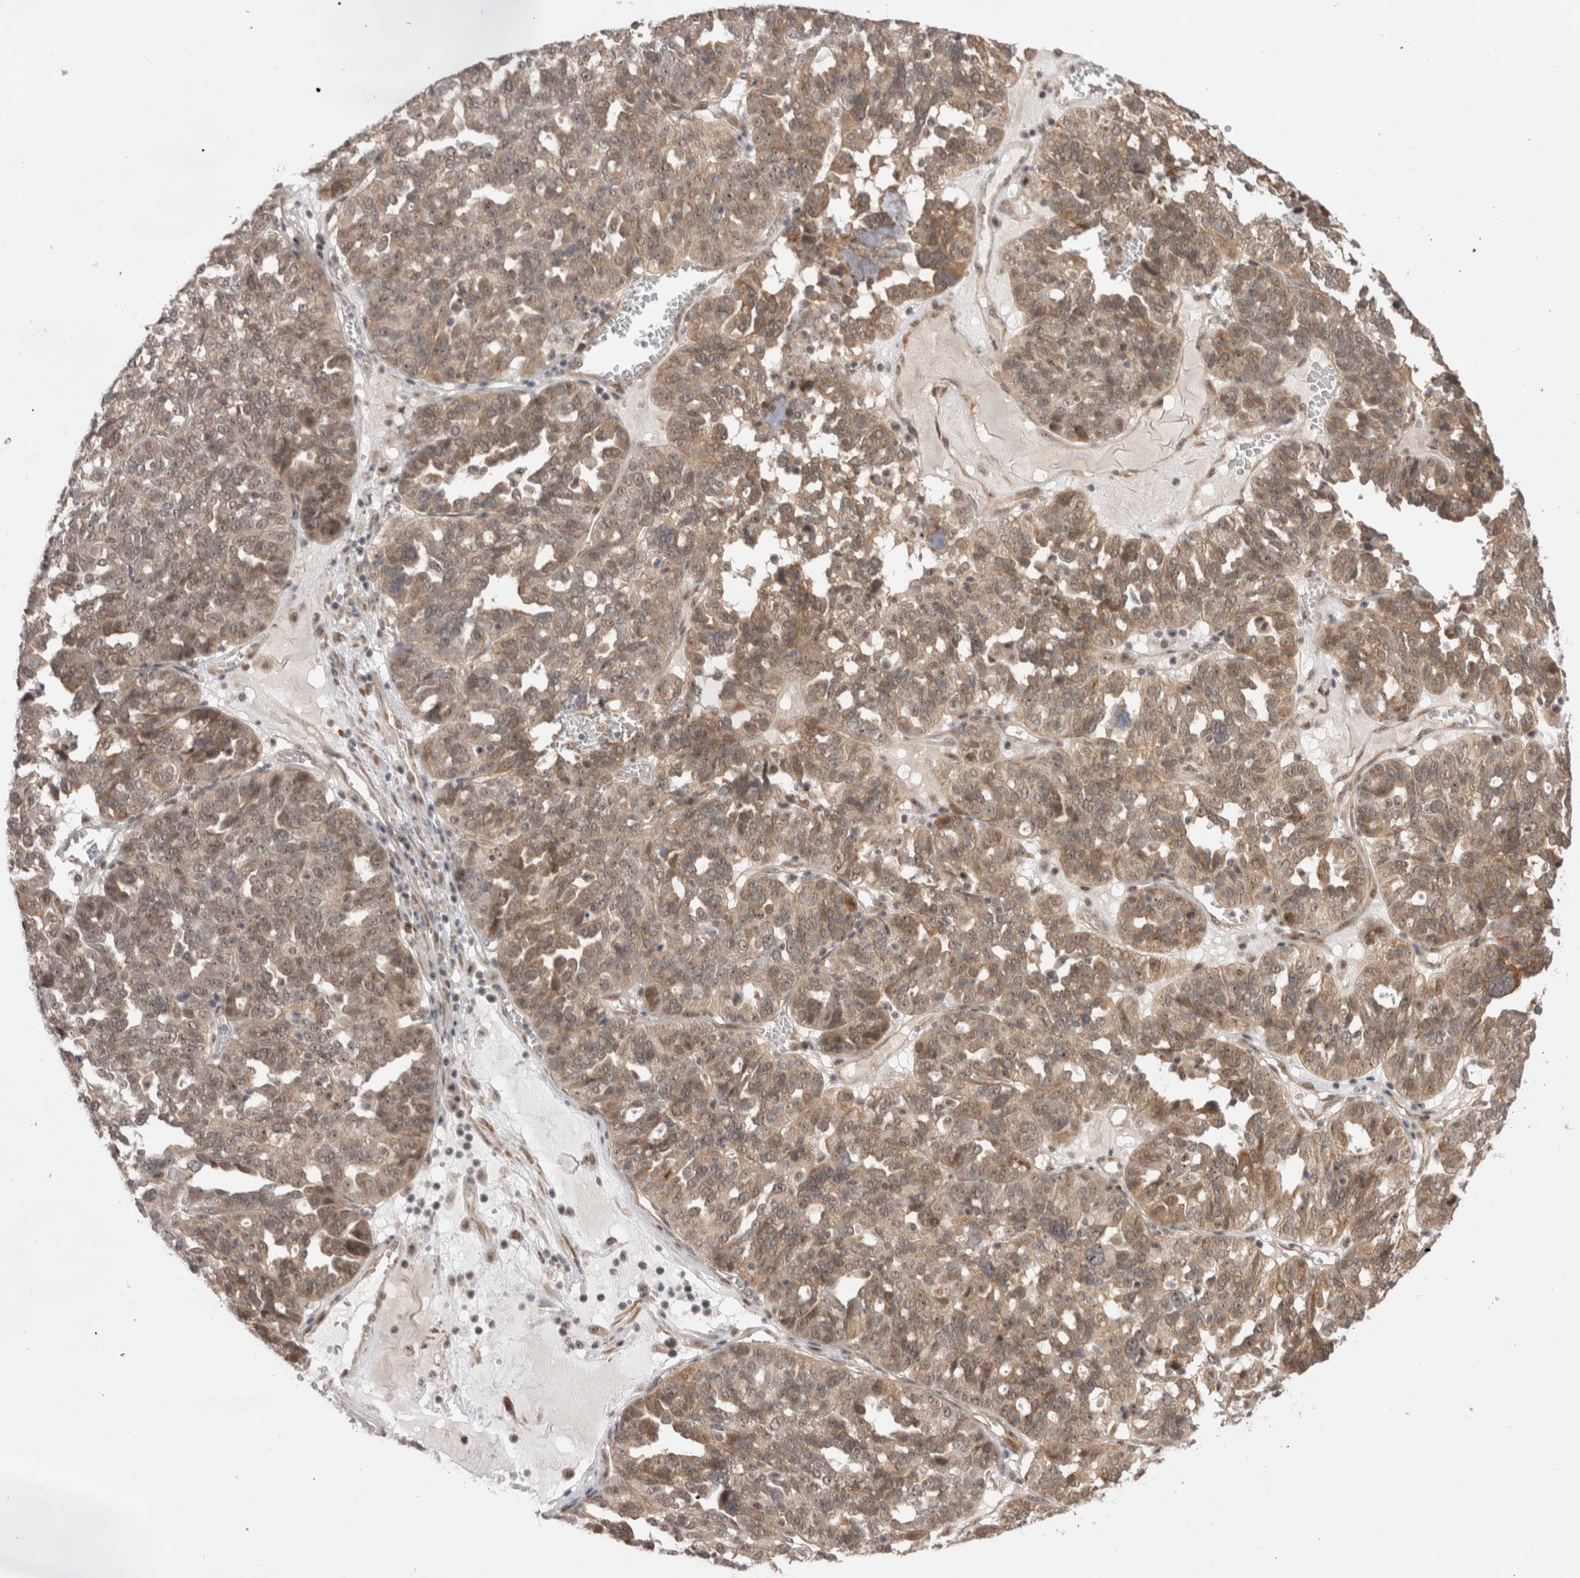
{"staining": {"intensity": "moderate", "quantity": ">75%", "location": "cytoplasmic/membranous,nuclear"}, "tissue": "ovarian cancer", "cell_type": "Tumor cells", "image_type": "cancer", "snomed": [{"axis": "morphology", "description": "Cystadenocarcinoma, serous, NOS"}, {"axis": "topography", "description": "Ovary"}], "caption": "This micrograph reveals IHC staining of ovarian cancer (serous cystadenocarcinoma), with medium moderate cytoplasmic/membranous and nuclear expression in about >75% of tumor cells.", "gene": "EXOSC4", "patient": {"sex": "female", "age": 59}}